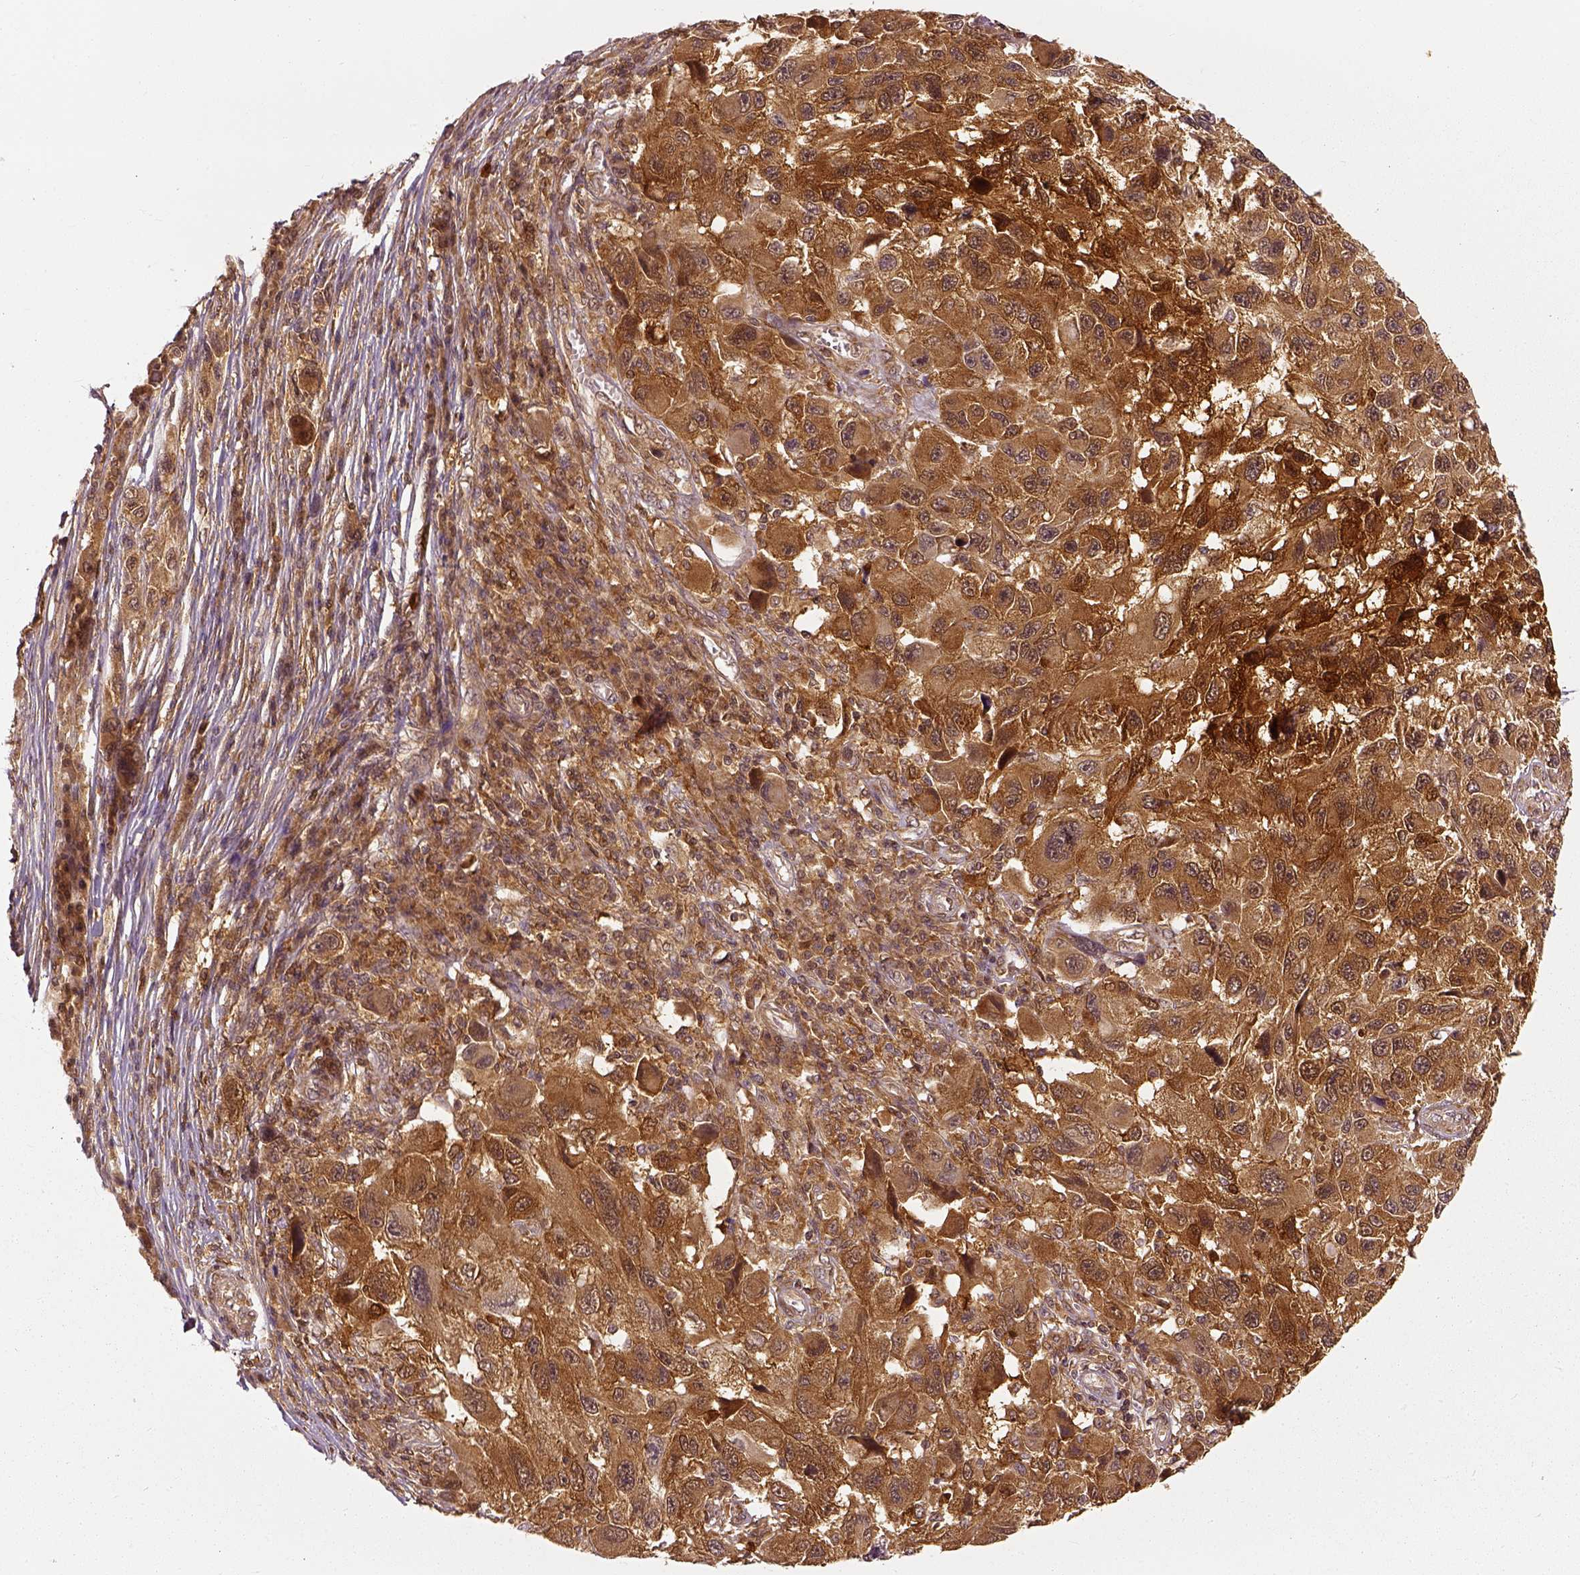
{"staining": {"intensity": "weak", "quantity": ">75%", "location": "cytoplasmic/membranous"}, "tissue": "melanoma", "cell_type": "Tumor cells", "image_type": "cancer", "snomed": [{"axis": "morphology", "description": "Malignant melanoma, NOS"}, {"axis": "topography", "description": "Skin"}], "caption": "Protein expression analysis of human malignant melanoma reveals weak cytoplasmic/membranous expression in about >75% of tumor cells. (brown staining indicates protein expression, while blue staining denotes nuclei).", "gene": "GPI", "patient": {"sex": "male", "age": 53}}